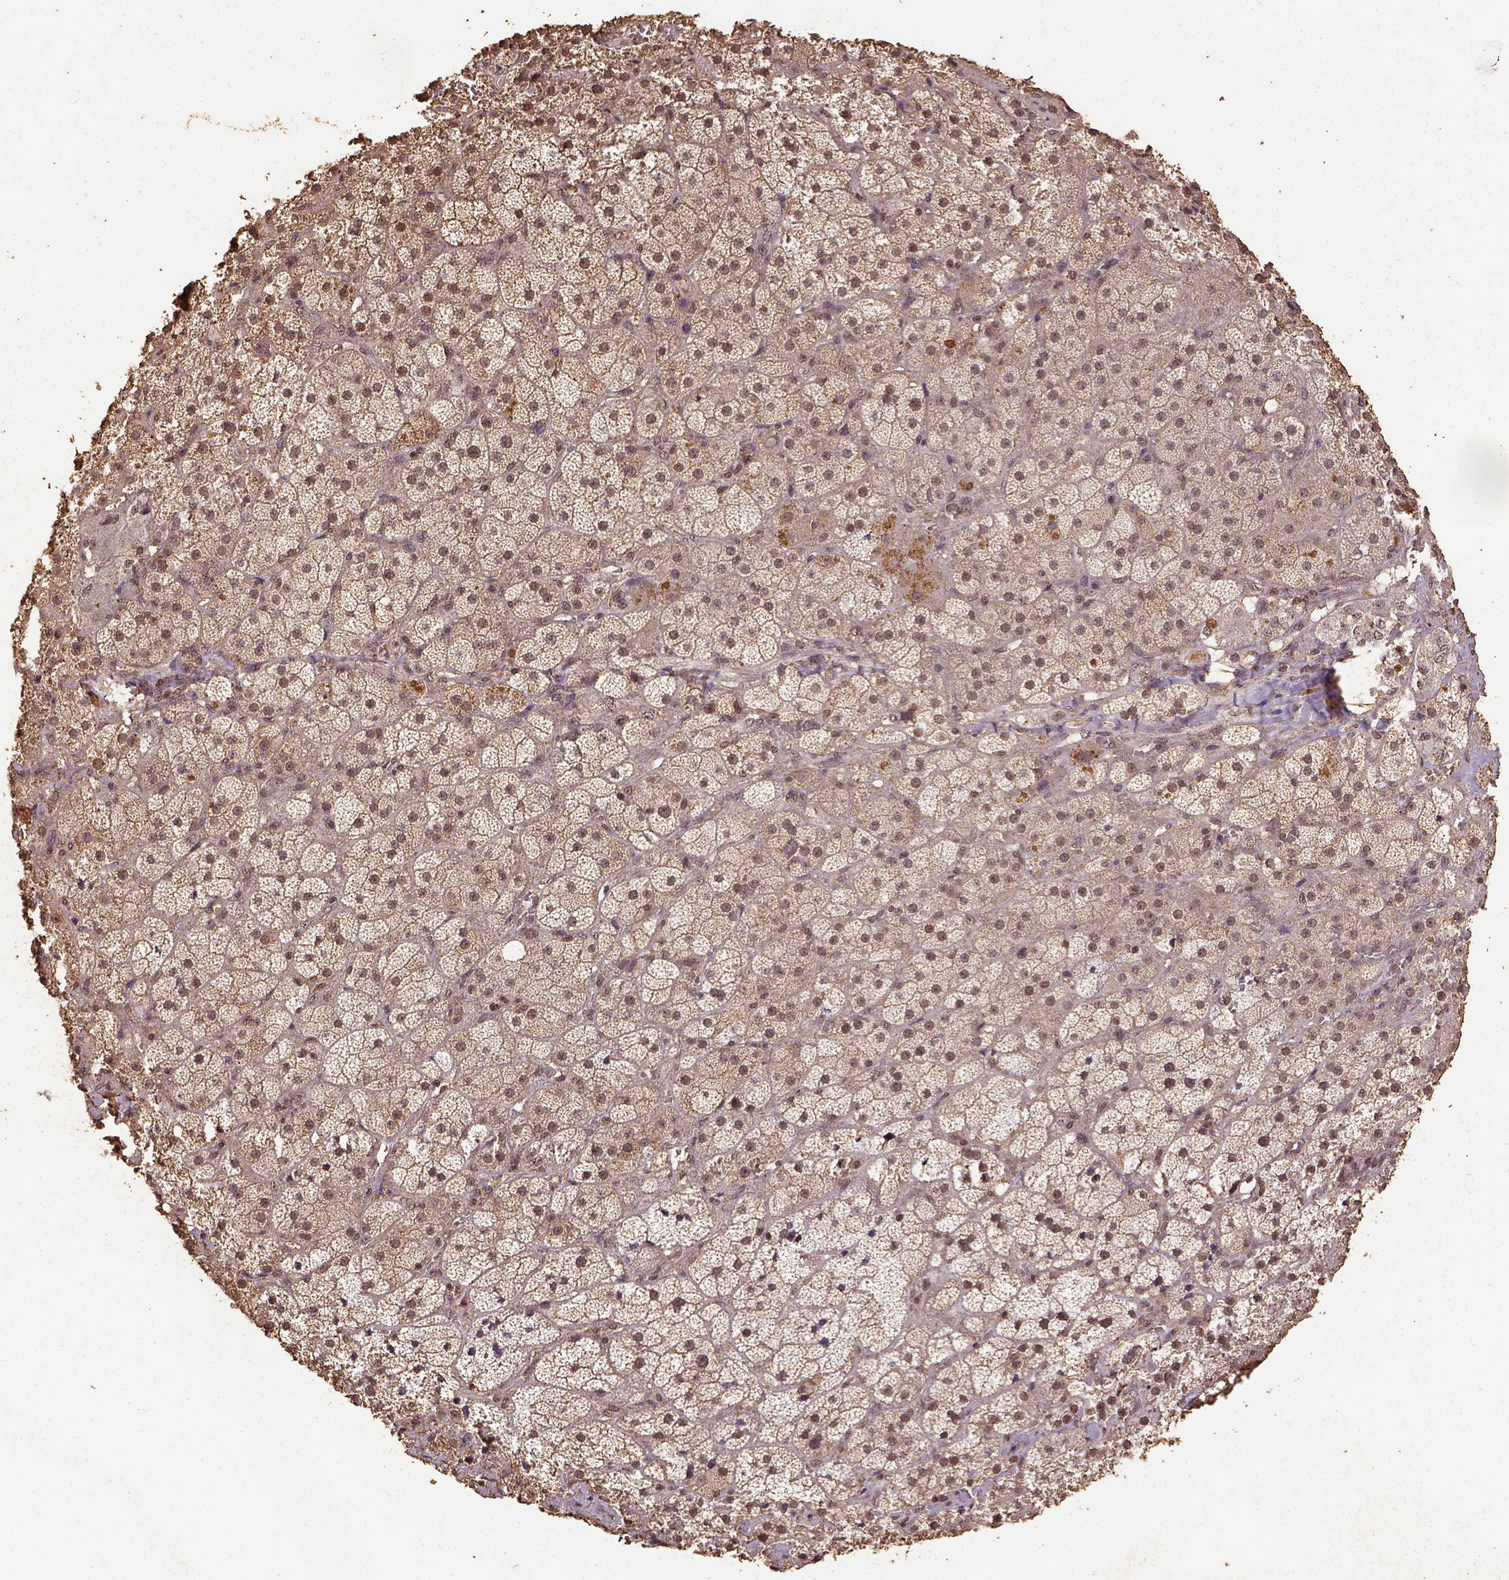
{"staining": {"intensity": "strong", "quantity": ">75%", "location": "cytoplasmic/membranous,nuclear"}, "tissue": "adrenal gland", "cell_type": "Glandular cells", "image_type": "normal", "snomed": [{"axis": "morphology", "description": "Normal tissue, NOS"}, {"axis": "topography", "description": "Adrenal gland"}], "caption": "Adrenal gland stained with a brown dye shows strong cytoplasmic/membranous,nuclear positive expression in about >75% of glandular cells.", "gene": "NACC1", "patient": {"sex": "male", "age": 57}}